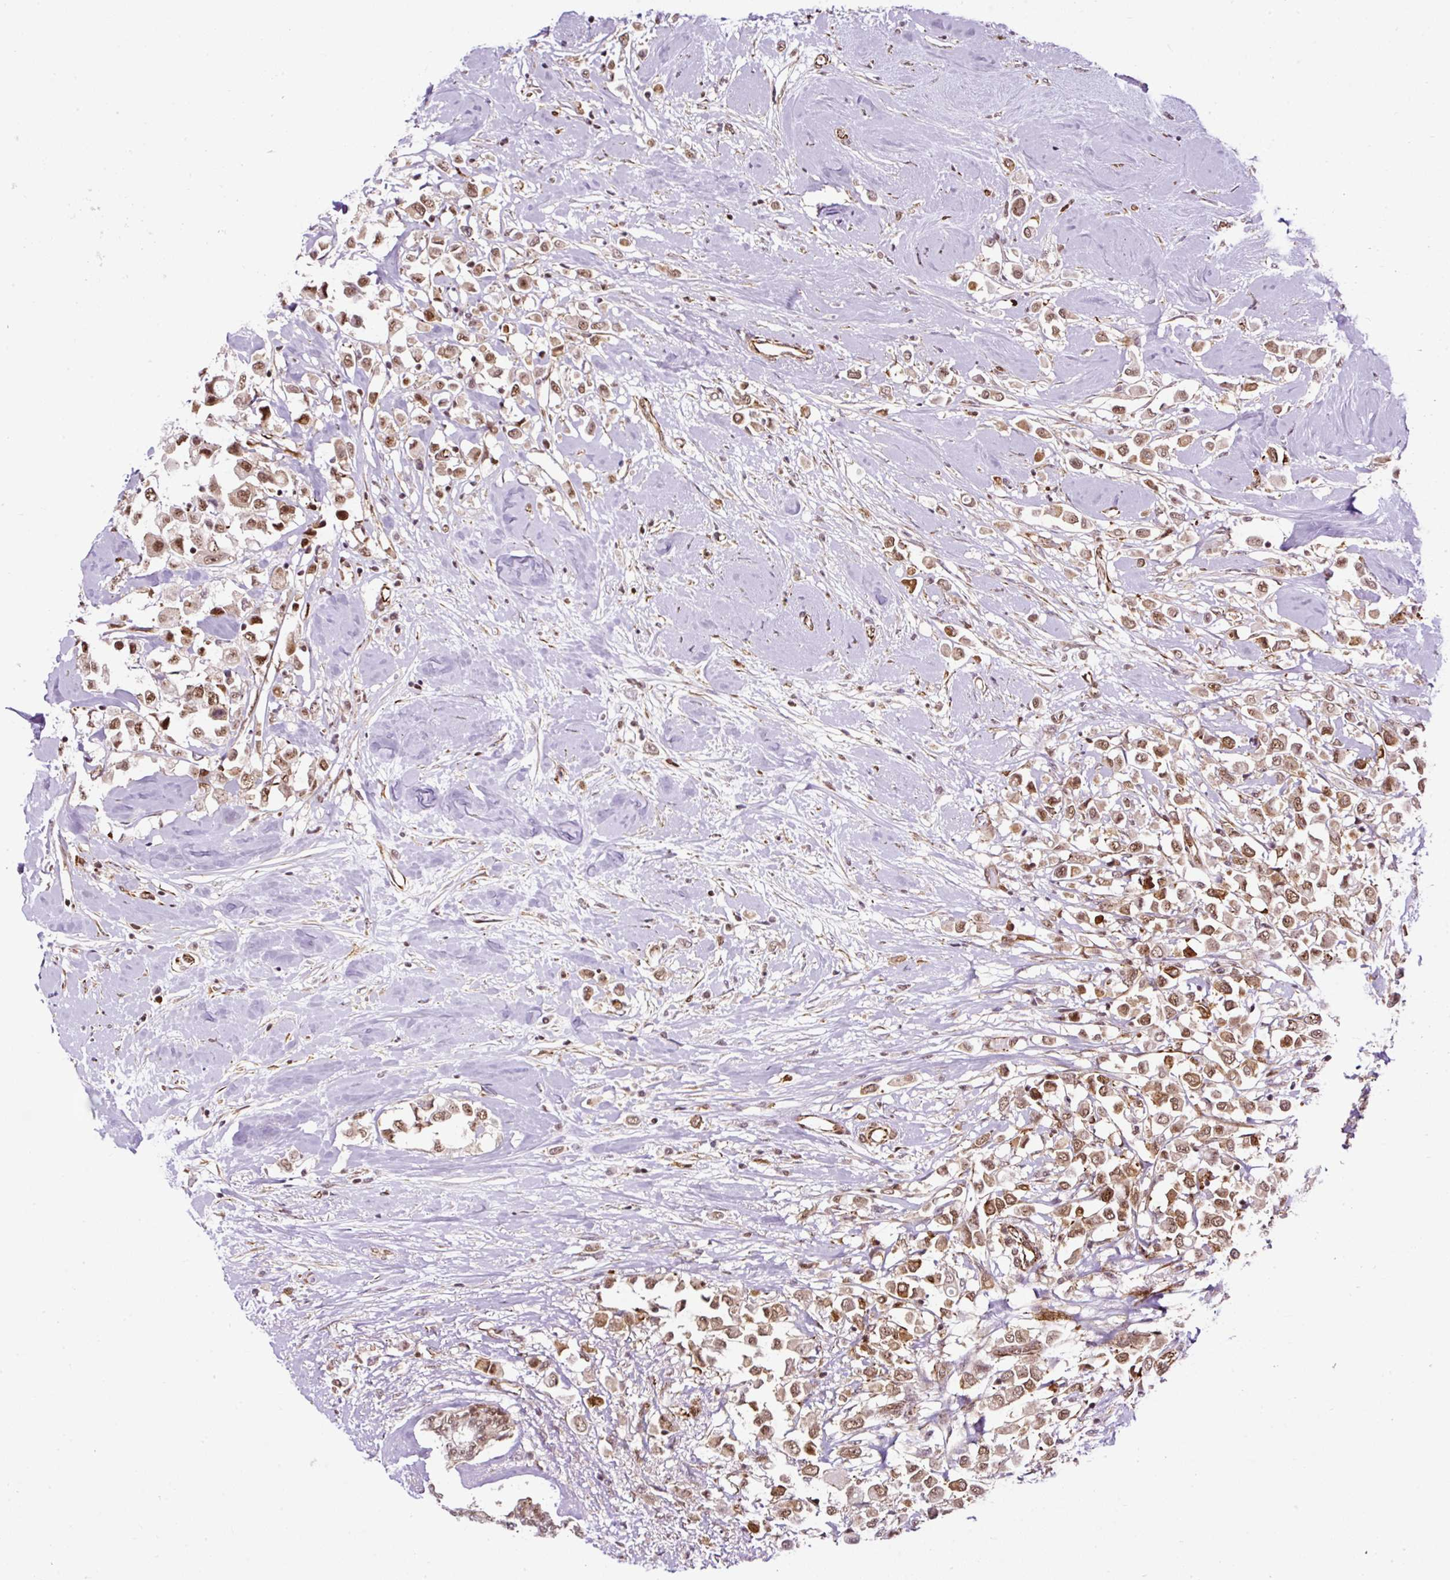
{"staining": {"intensity": "moderate", "quantity": ">75%", "location": "nuclear"}, "tissue": "breast cancer", "cell_type": "Tumor cells", "image_type": "cancer", "snomed": [{"axis": "morphology", "description": "Duct carcinoma"}, {"axis": "topography", "description": "Breast"}], "caption": "The image reveals immunohistochemical staining of breast cancer. There is moderate nuclear expression is seen in about >75% of tumor cells.", "gene": "LUC7L2", "patient": {"sex": "female", "age": 61}}